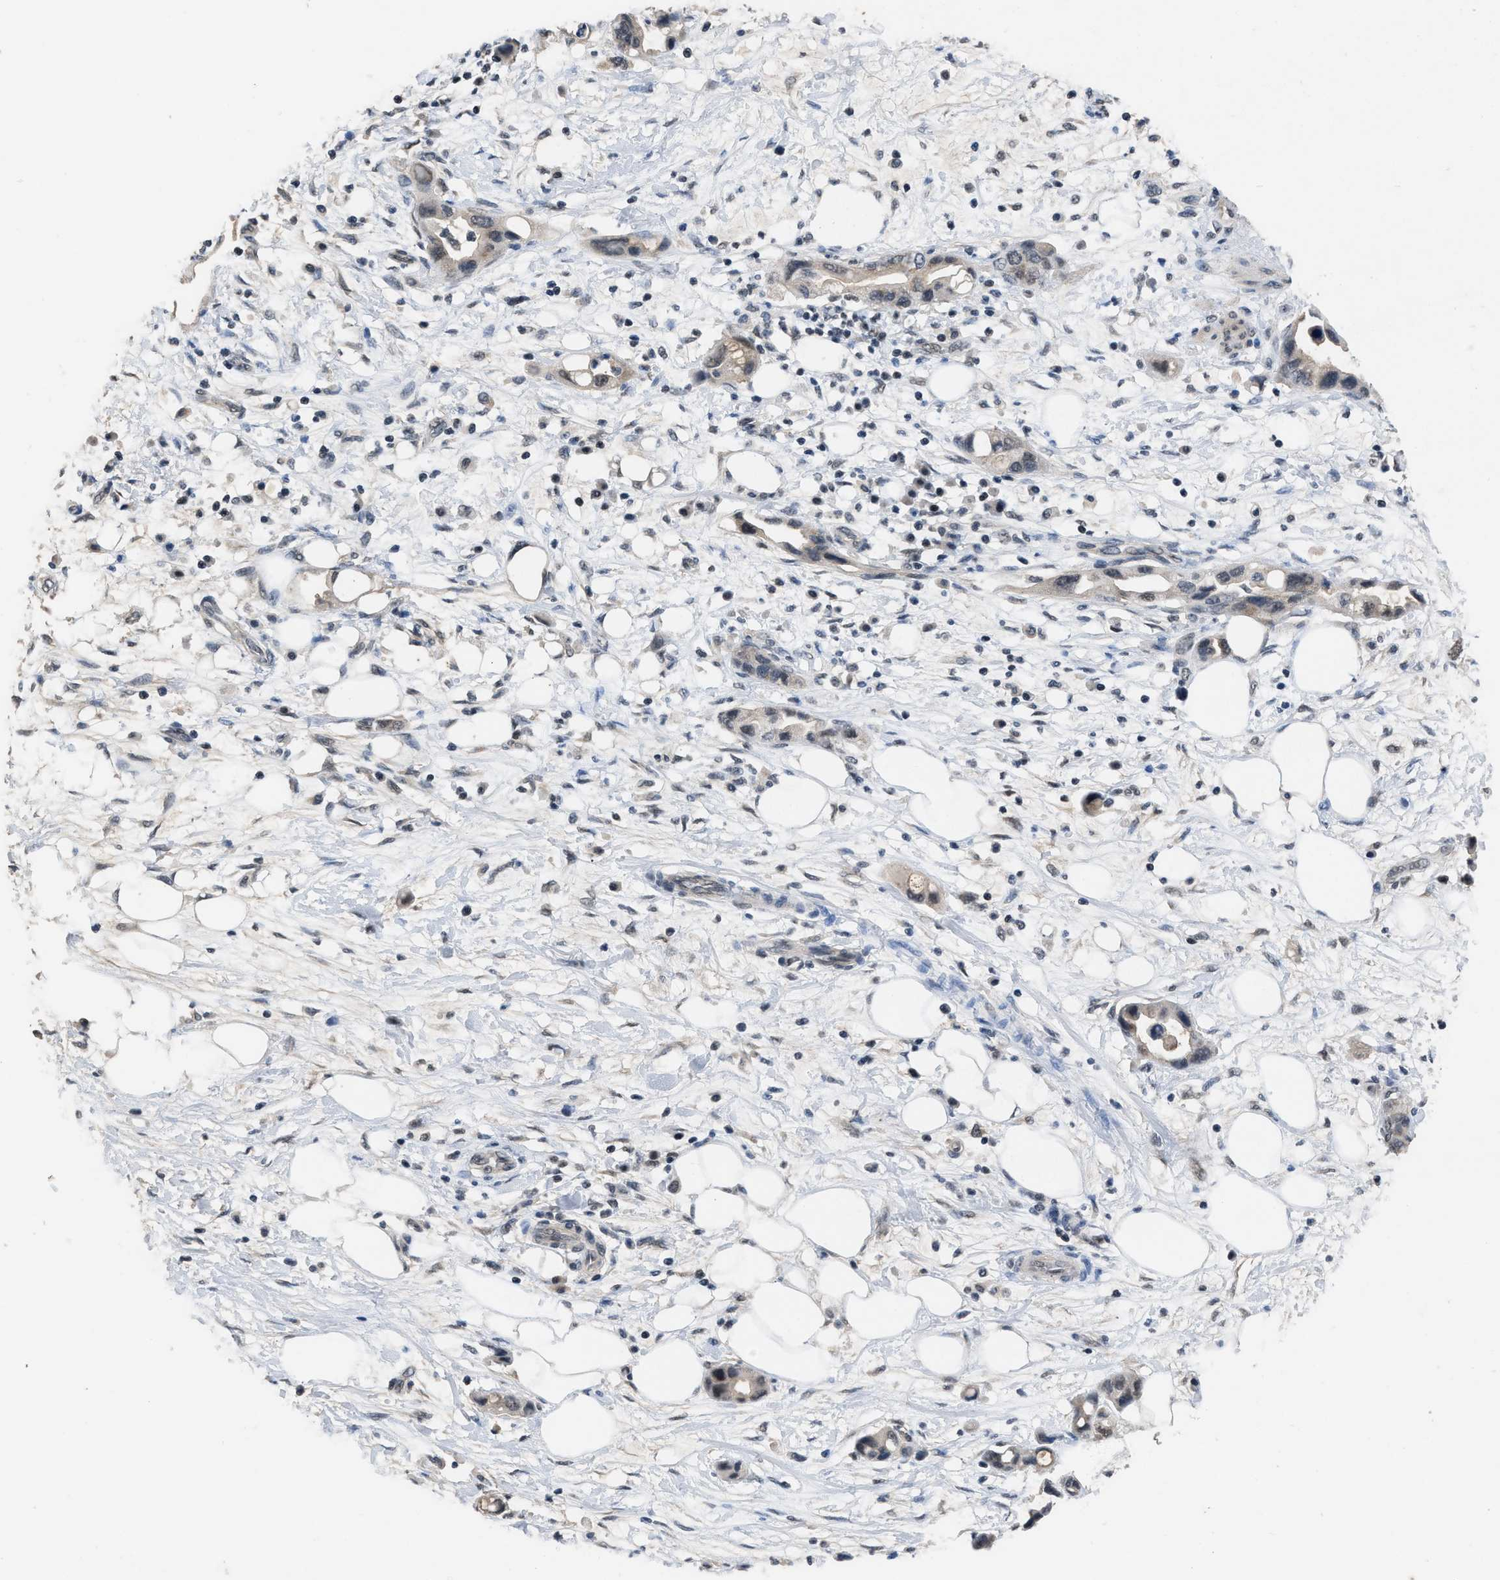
{"staining": {"intensity": "weak", "quantity": "<25%", "location": "cytoplasmic/membranous,nuclear"}, "tissue": "pancreatic cancer", "cell_type": "Tumor cells", "image_type": "cancer", "snomed": [{"axis": "morphology", "description": "Adenocarcinoma, NOS"}, {"axis": "topography", "description": "Pancreas"}], "caption": "Tumor cells show no significant expression in pancreatic adenocarcinoma.", "gene": "TERF2IP", "patient": {"sex": "female", "age": 57}}